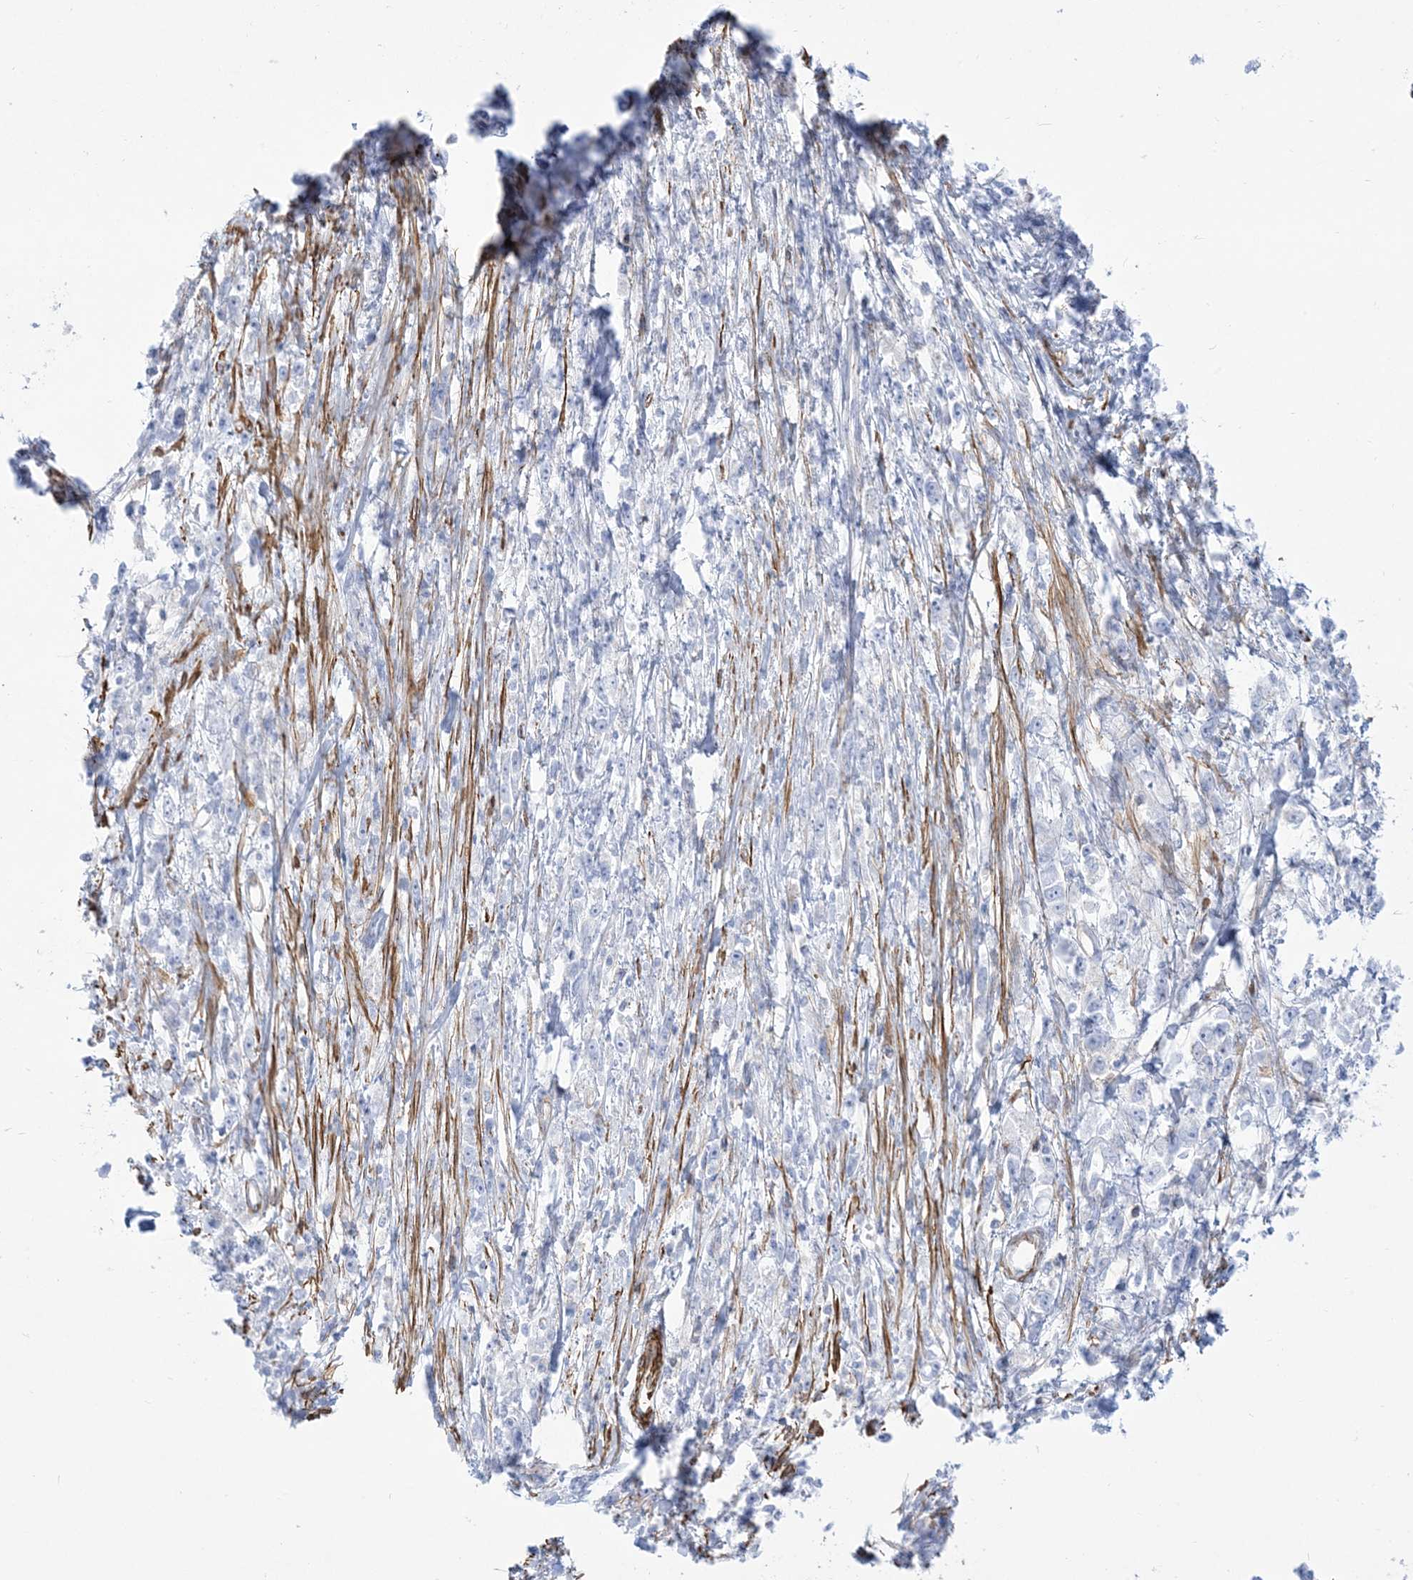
{"staining": {"intensity": "negative", "quantity": "none", "location": "none"}, "tissue": "stomach cancer", "cell_type": "Tumor cells", "image_type": "cancer", "snomed": [{"axis": "morphology", "description": "Adenocarcinoma, NOS"}, {"axis": "topography", "description": "Stomach"}], "caption": "IHC micrograph of neoplastic tissue: human adenocarcinoma (stomach) stained with DAB (3,3'-diaminobenzidine) demonstrates no significant protein expression in tumor cells.", "gene": "B3GNT7", "patient": {"sex": "female", "age": 59}}